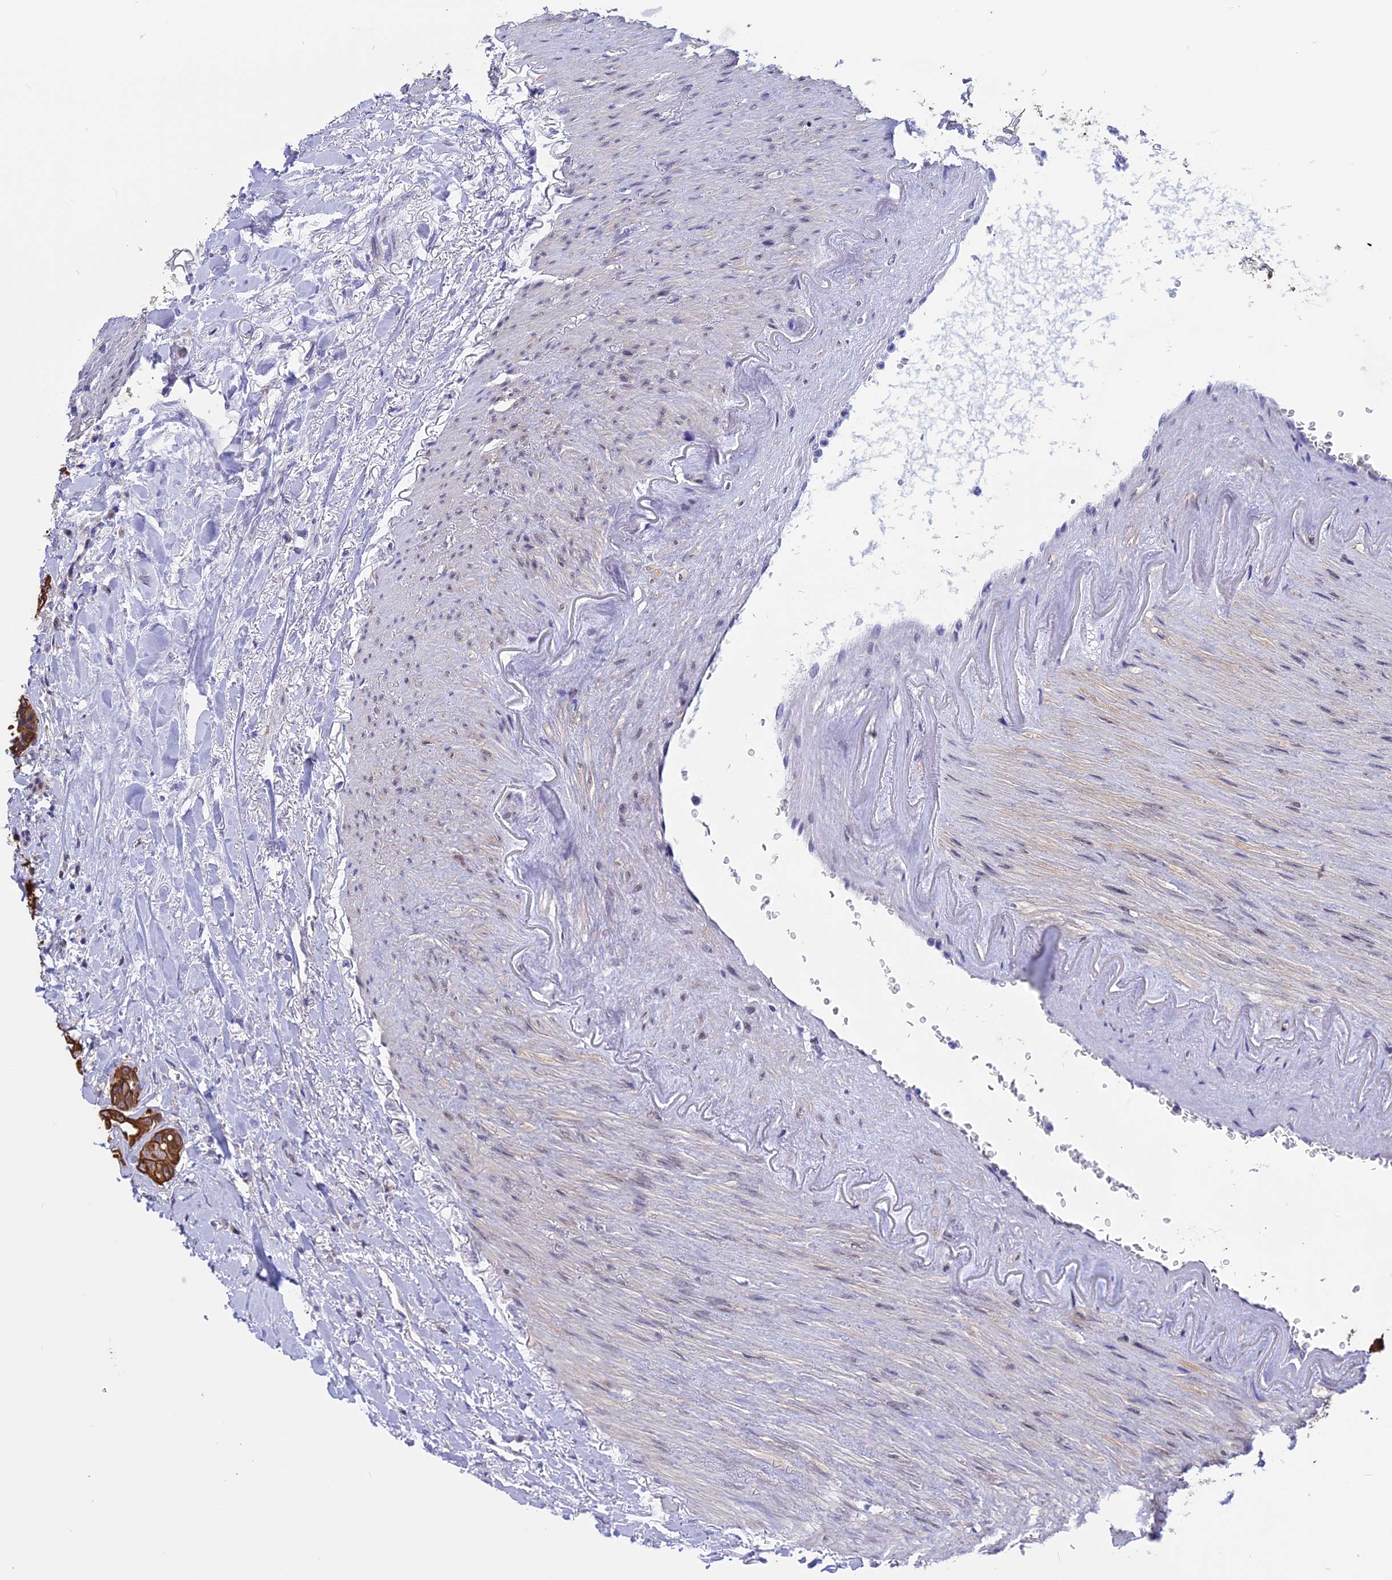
{"staining": {"intensity": "strong", "quantity": ">75%", "location": "cytoplasmic/membranous"}, "tissue": "colorectal cancer", "cell_type": "Tumor cells", "image_type": "cancer", "snomed": [{"axis": "morphology", "description": "Adenocarcinoma, NOS"}, {"axis": "topography", "description": "Rectum"}], "caption": "Protein staining of colorectal cancer tissue demonstrates strong cytoplasmic/membranous positivity in approximately >75% of tumor cells. The protein is stained brown, and the nuclei are stained in blue (DAB (3,3'-diaminobenzidine) IHC with brightfield microscopy, high magnification).", "gene": "STUB1", "patient": {"sex": "male", "age": 87}}